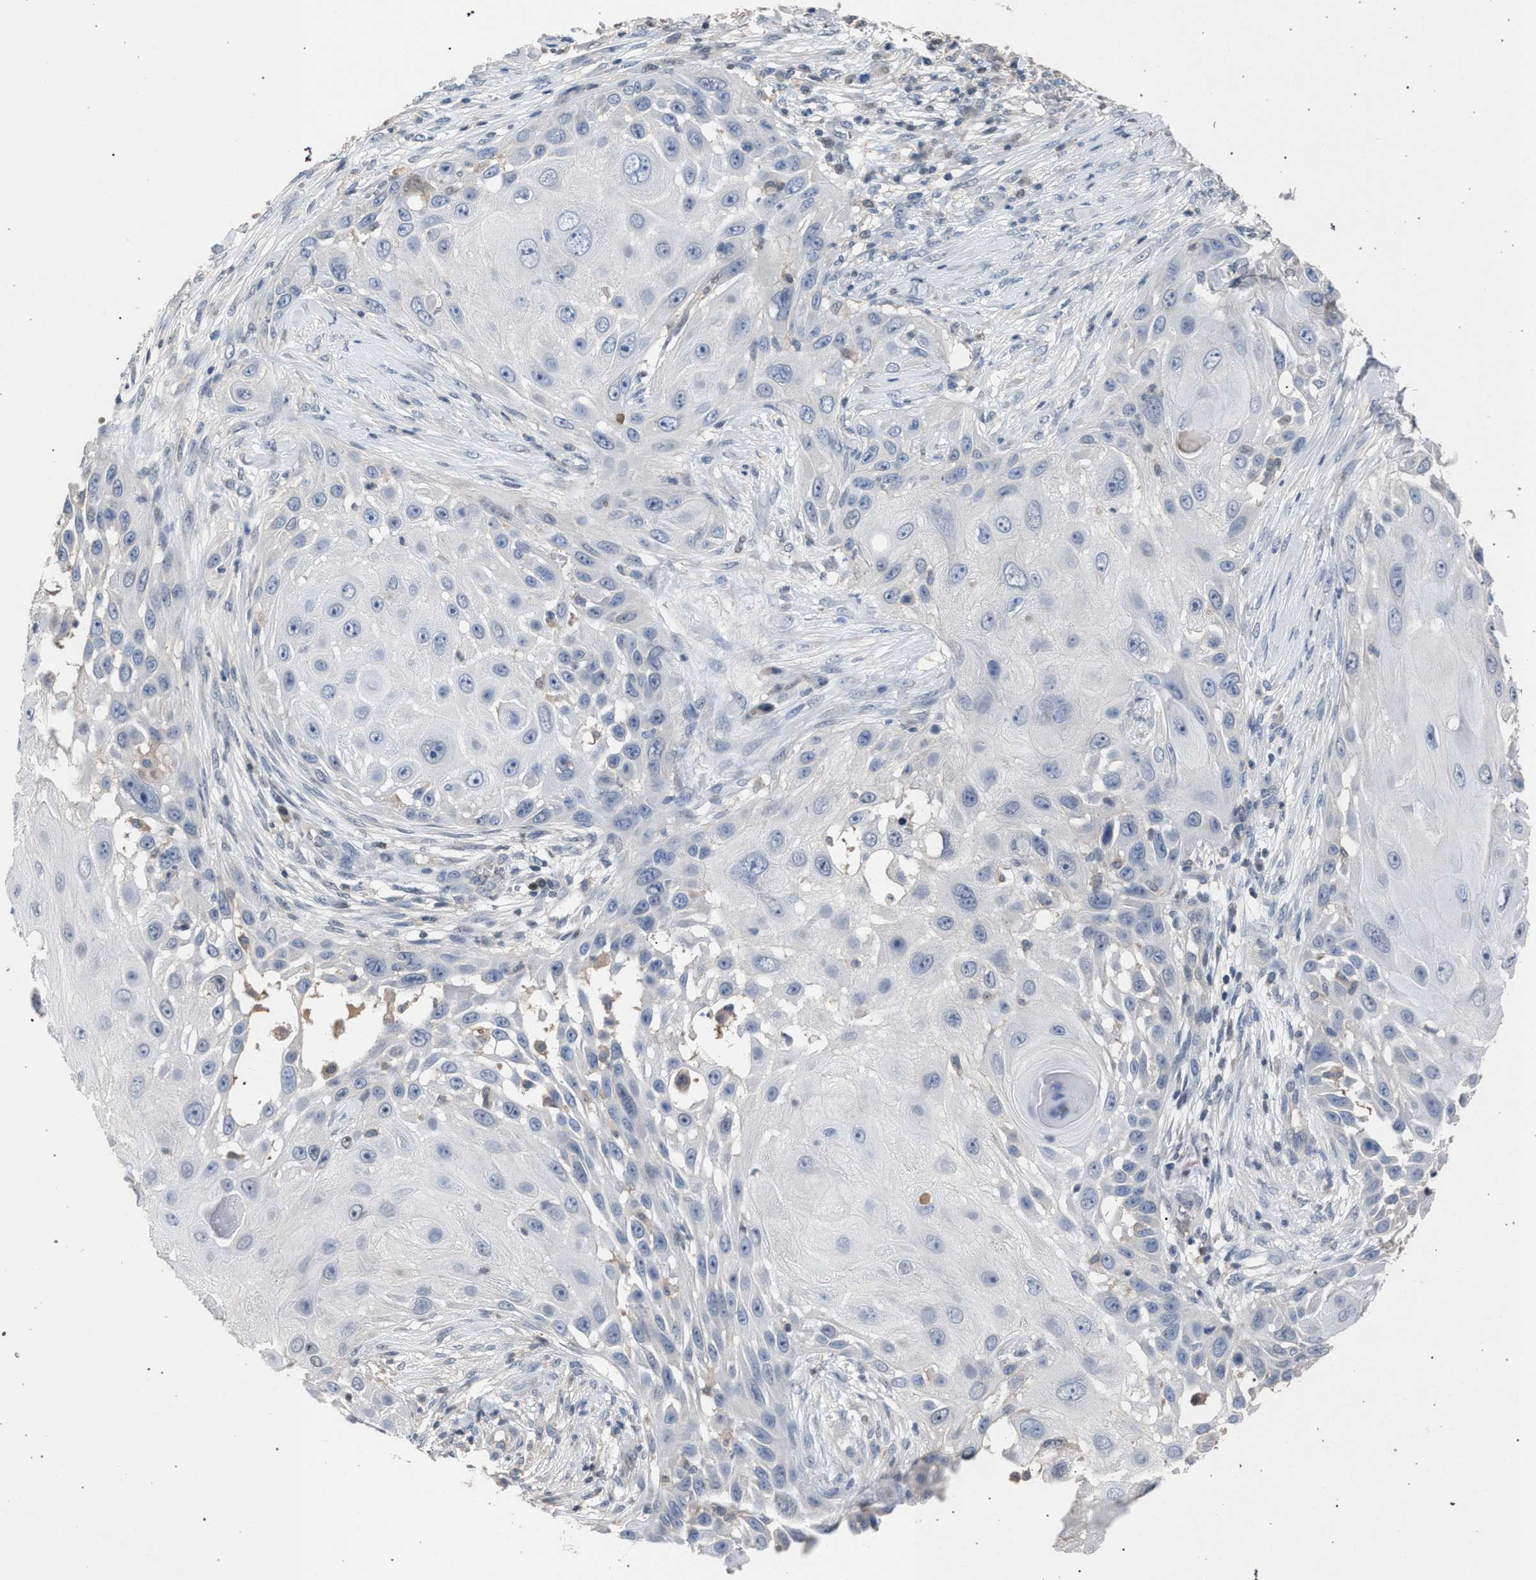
{"staining": {"intensity": "negative", "quantity": "none", "location": "none"}, "tissue": "skin cancer", "cell_type": "Tumor cells", "image_type": "cancer", "snomed": [{"axis": "morphology", "description": "Squamous cell carcinoma, NOS"}, {"axis": "topography", "description": "Skin"}], "caption": "Immunohistochemistry histopathology image of neoplastic tissue: skin squamous cell carcinoma stained with DAB reveals no significant protein positivity in tumor cells.", "gene": "TECPR1", "patient": {"sex": "female", "age": 44}}